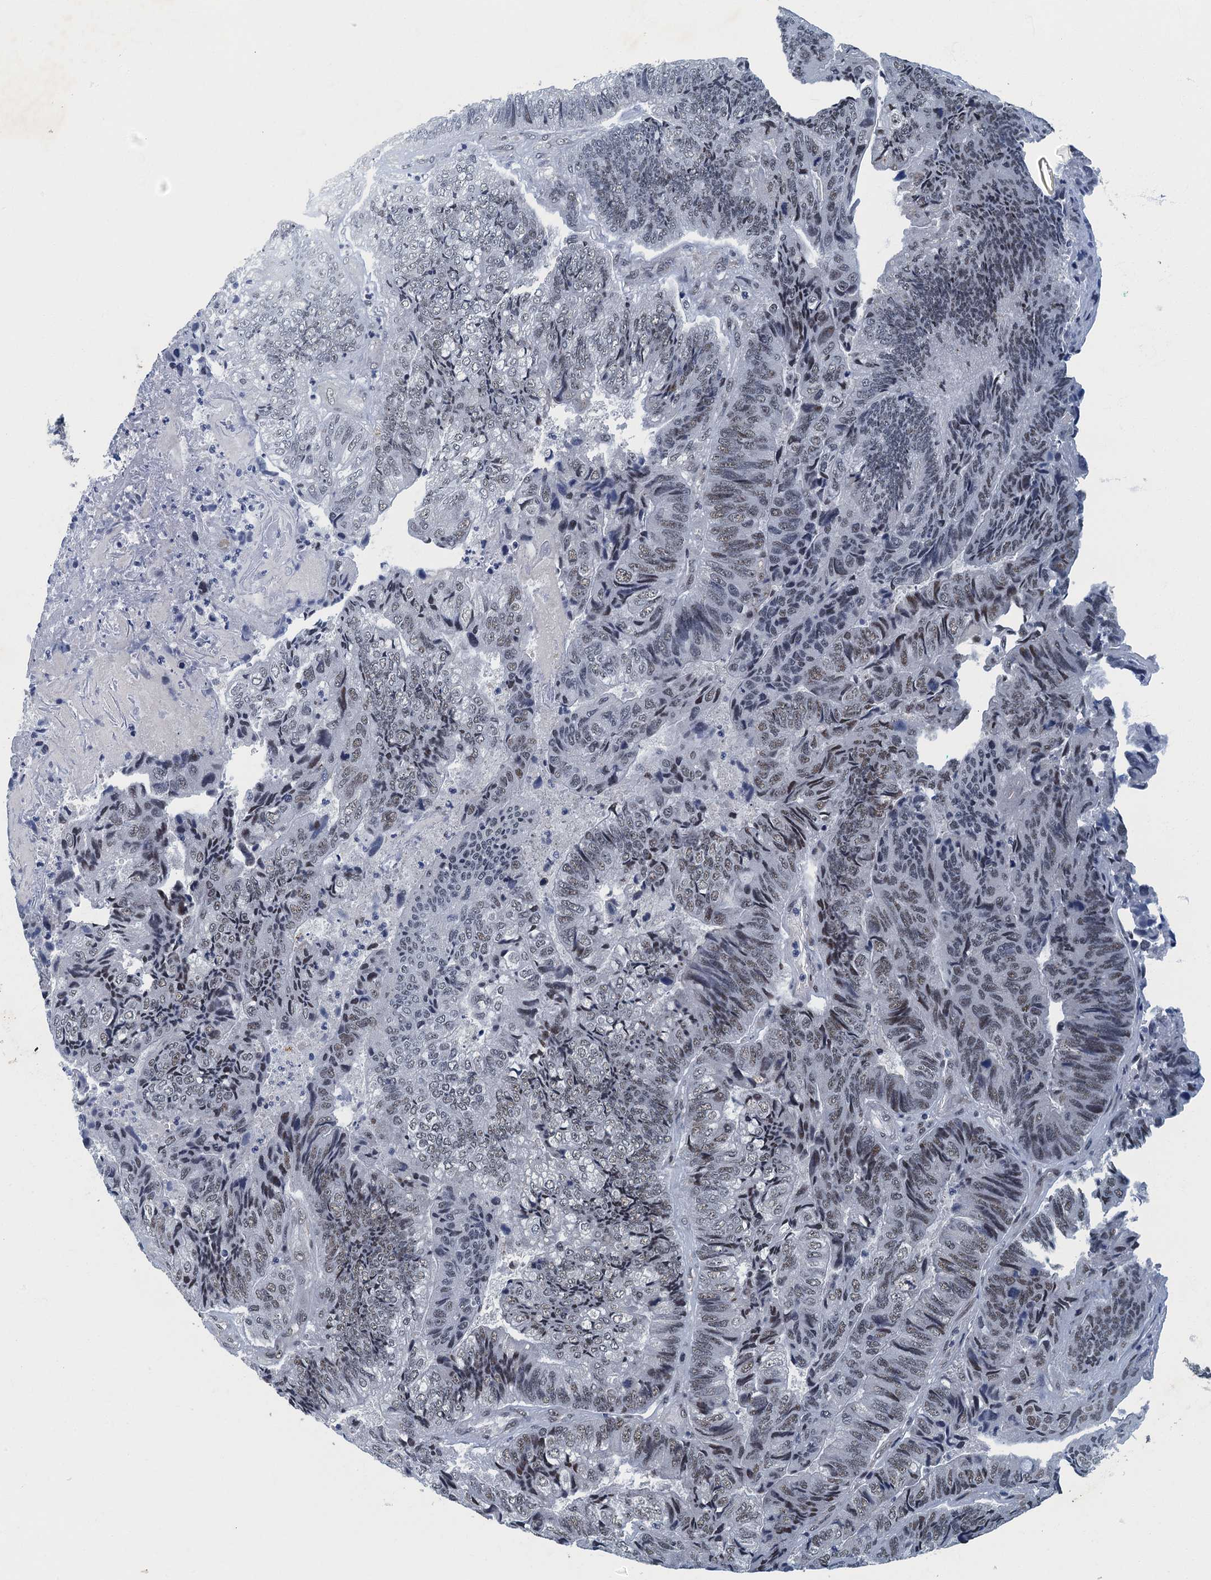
{"staining": {"intensity": "weak", "quantity": "25%-75%", "location": "nuclear"}, "tissue": "colorectal cancer", "cell_type": "Tumor cells", "image_type": "cancer", "snomed": [{"axis": "morphology", "description": "Adenocarcinoma, NOS"}, {"axis": "topography", "description": "Colon"}], "caption": "The histopathology image displays a brown stain indicating the presence of a protein in the nuclear of tumor cells in adenocarcinoma (colorectal).", "gene": "GADL1", "patient": {"sex": "female", "age": 67}}